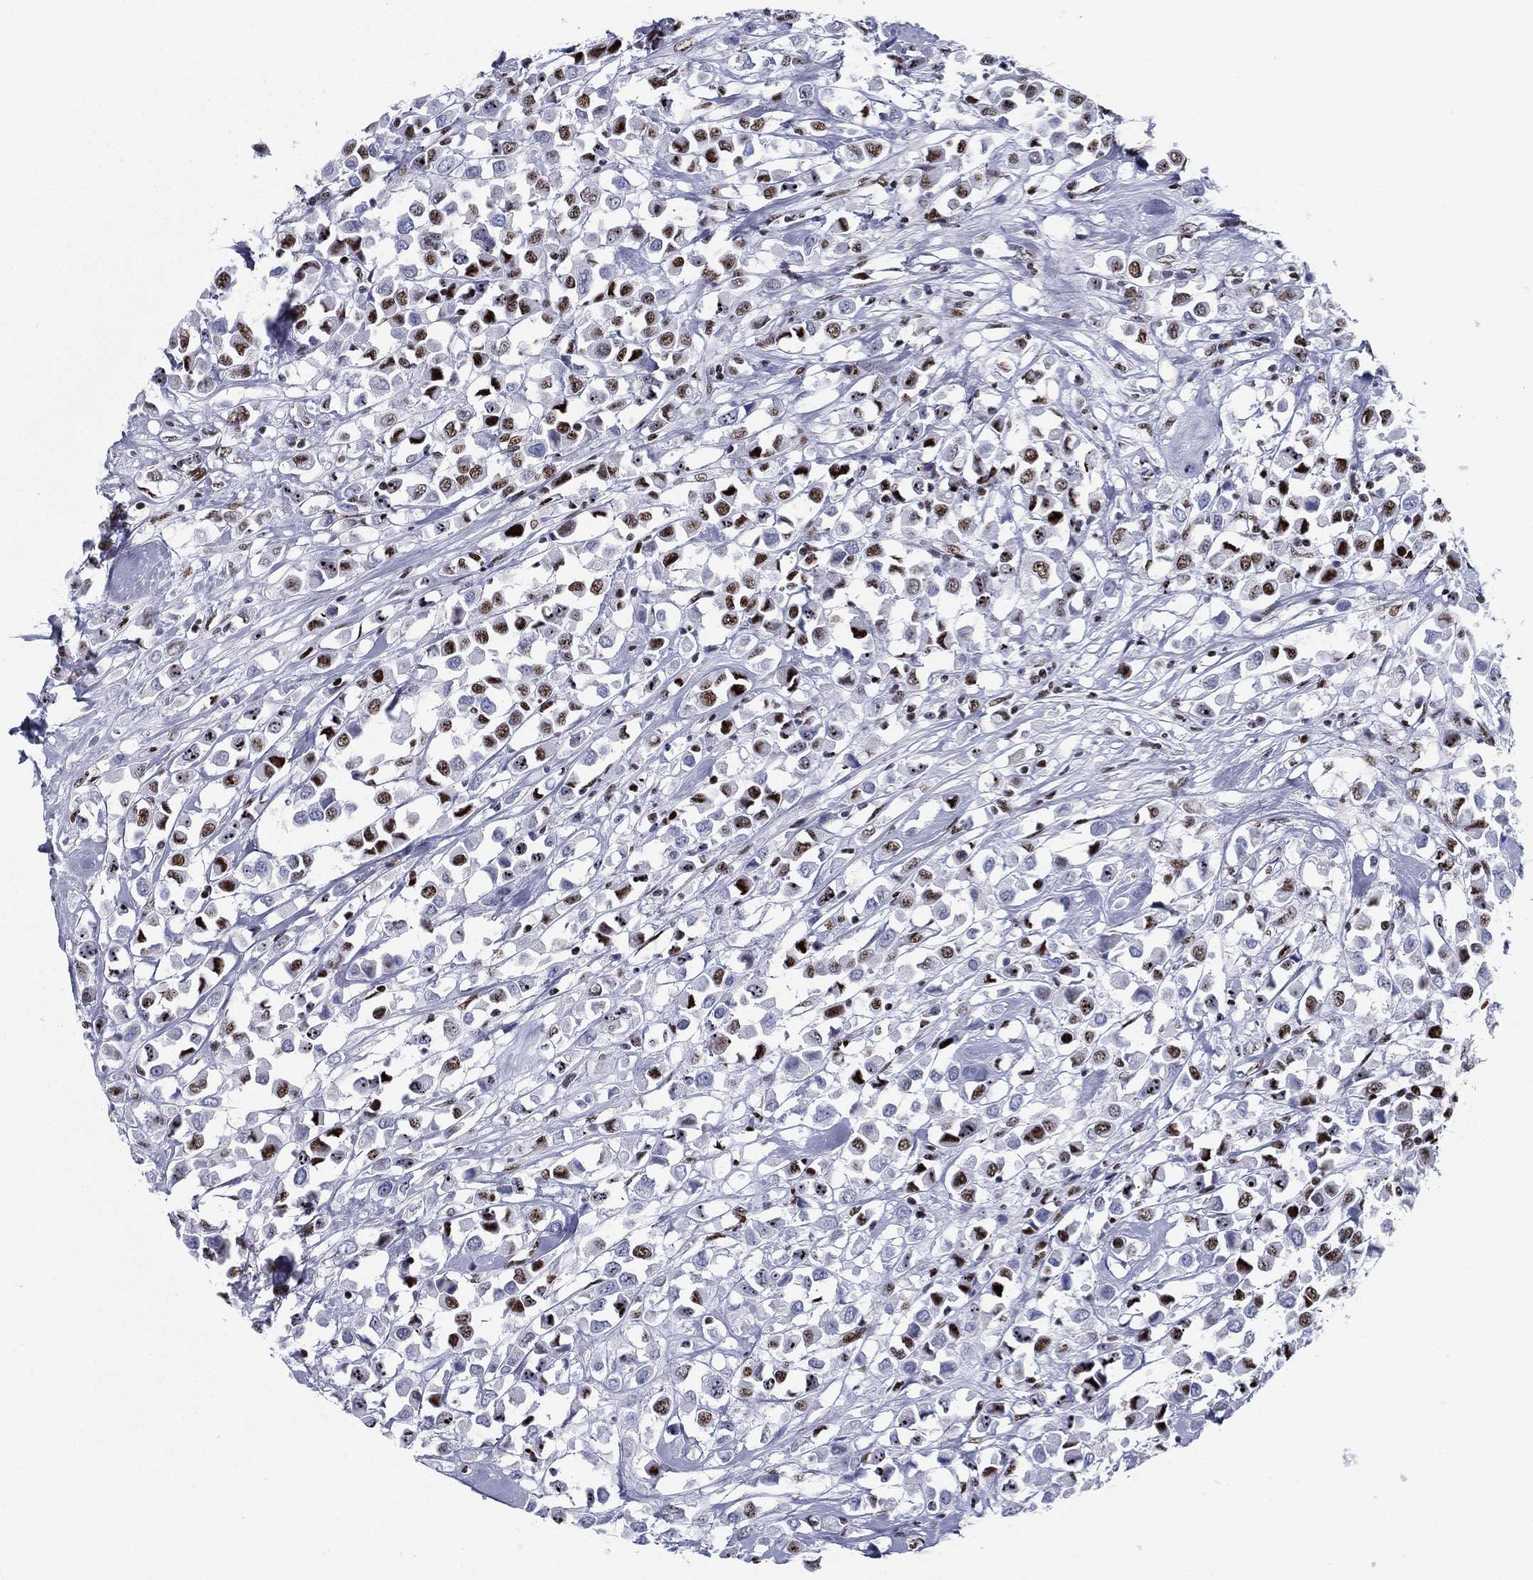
{"staining": {"intensity": "strong", "quantity": "<25%", "location": "nuclear"}, "tissue": "breast cancer", "cell_type": "Tumor cells", "image_type": "cancer", "snomed": [{"axis": "morphology", "description": "Duct carcinoma"}, {"axis": "topography", "description": "Breast"}], "caption": "Tumor cells exhibit strong nuclear staining in approximately <25% of cells in intraductal carcinoma (breast).", "gene": "CYB561D2", "patient": {"sex": "female", "age": 61}}